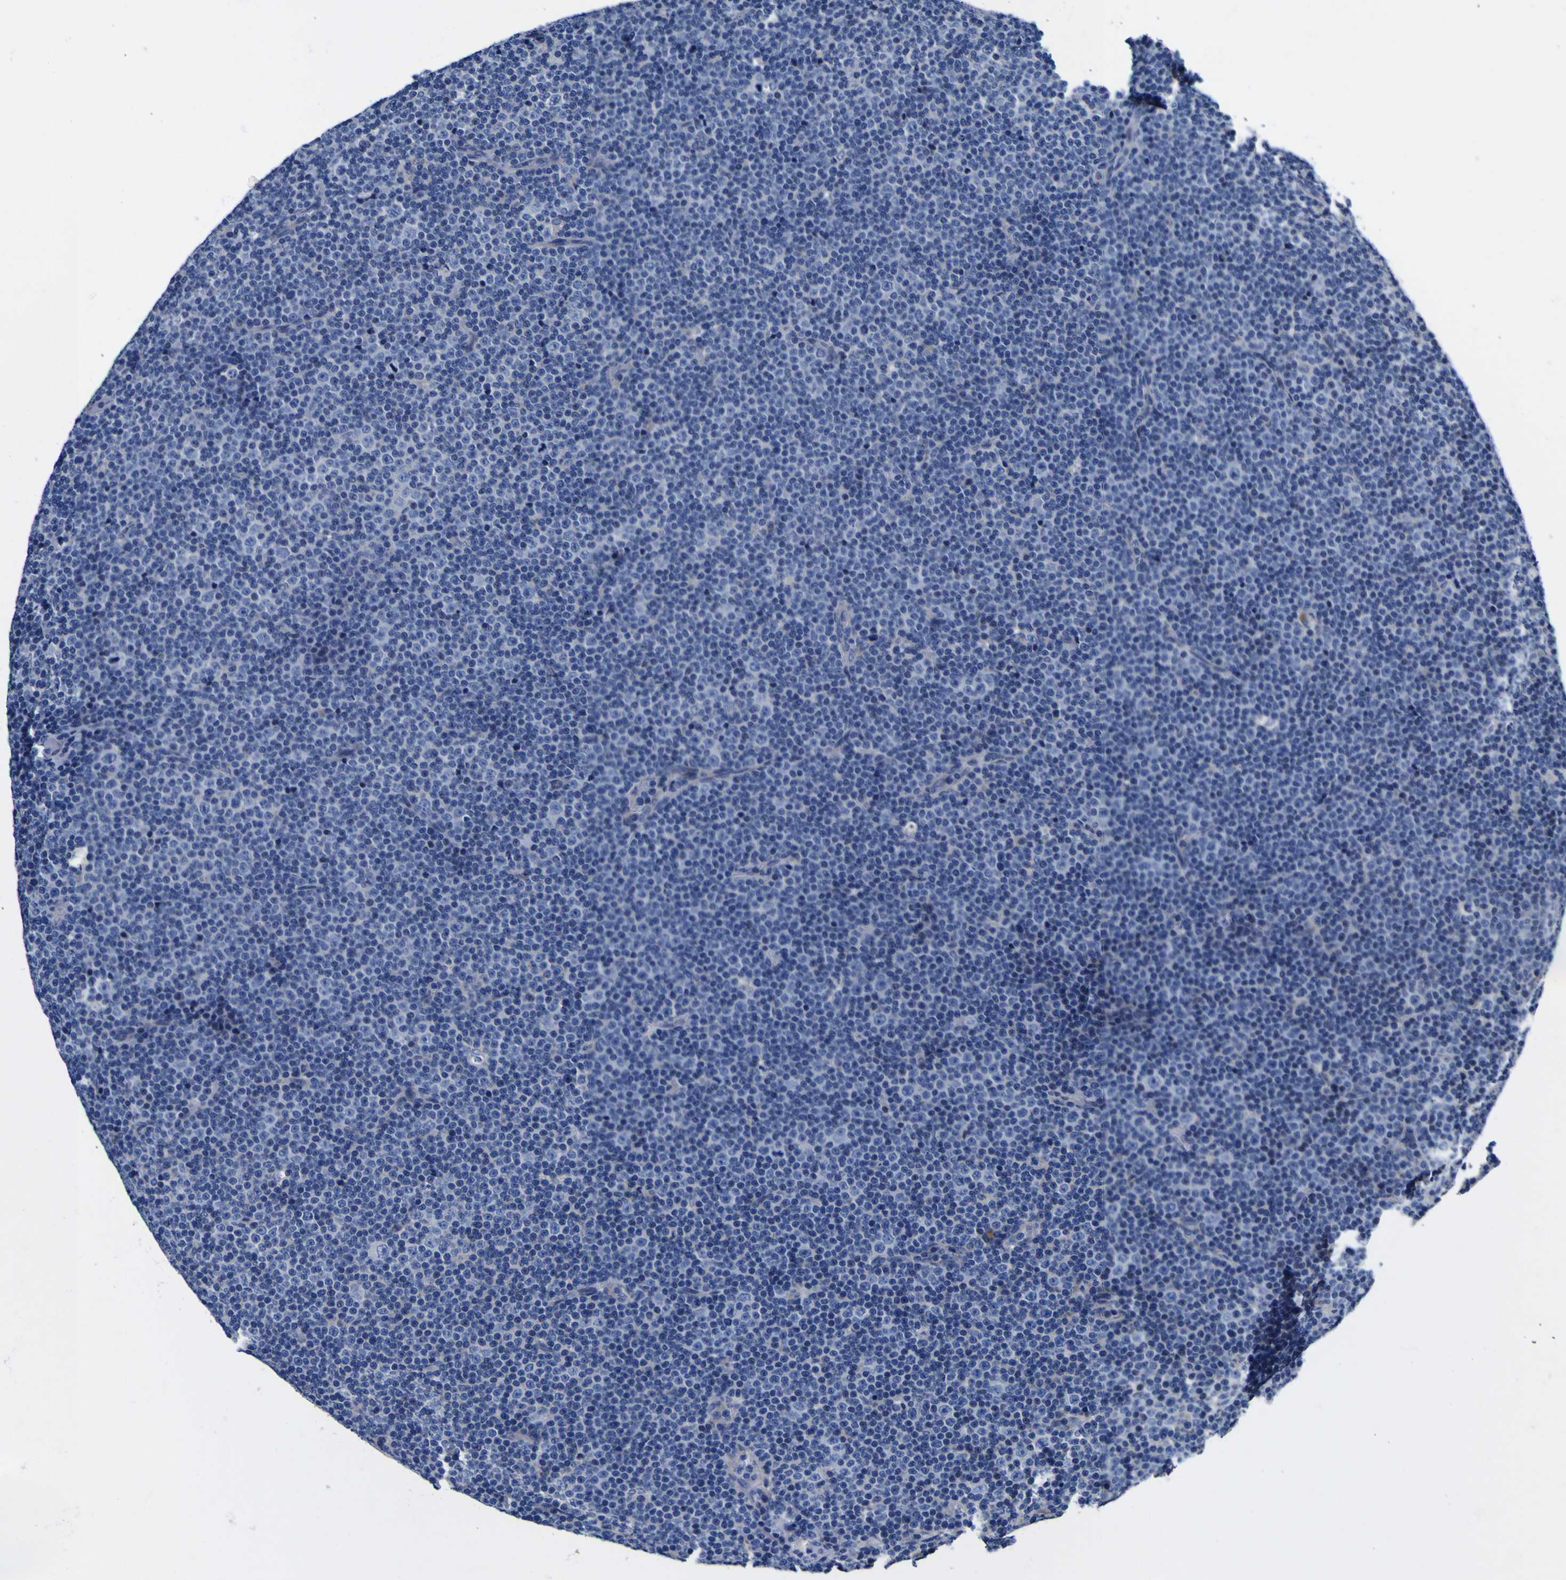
{"staining": {"intensity": "negative", "quantity": "none", "location": "none"}, "tissue": "lymphoma", "cell_type": "Tumor cells", "image_type": "cancer", "snomed": [{"axis": "morphology", "description": "Malignant lymphoma, non-Hodgkin's type, Low grade"}, {"axis": "topography", "description": "Lymph node"}], "caption": "Image shows no significant protein expression in tumor cells of lymphoma.", "gene": "VASN", "patient": {"sex": "female", "age": 67}}